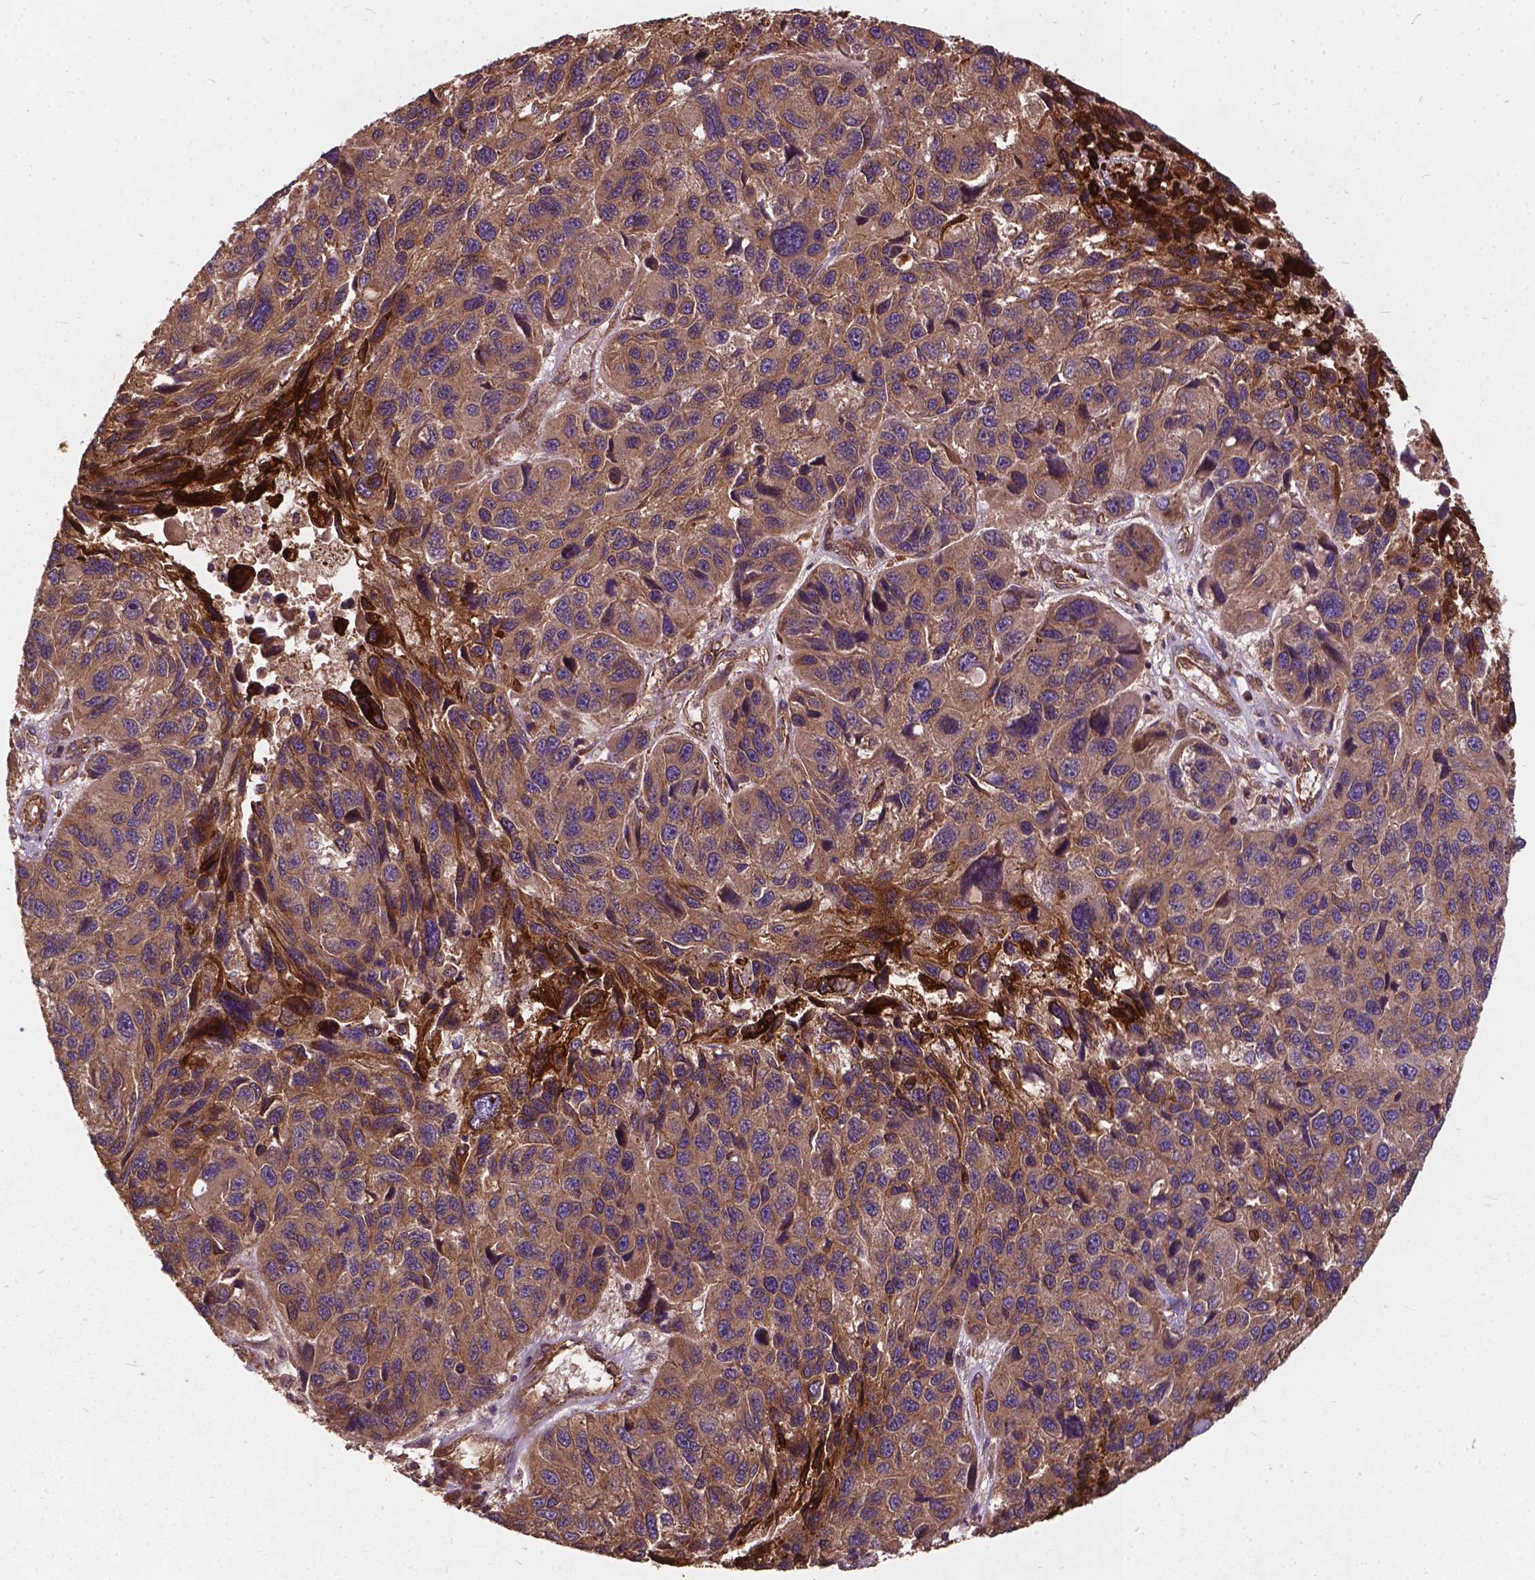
{"staining": {"intensity": "weak", "quantity": ">75%", "location": "cytoplasmic/membranous"}, "tissue": "melanoma", "cell_type": "Tumor cells", "image_type": "cancer", "snomed": [{"axis": "morphology", "description": "Malignant melanoma, NOS"}, {"axis": "topography", "description": "Skin"}], "caption": "Melanoma stained with immunohistochemistry shows weak cytoplasmic/membranous expression in about >75% of tumor cells.", "gene": "UBXN2A", "patient": {"sex": "male", "age": 53}}